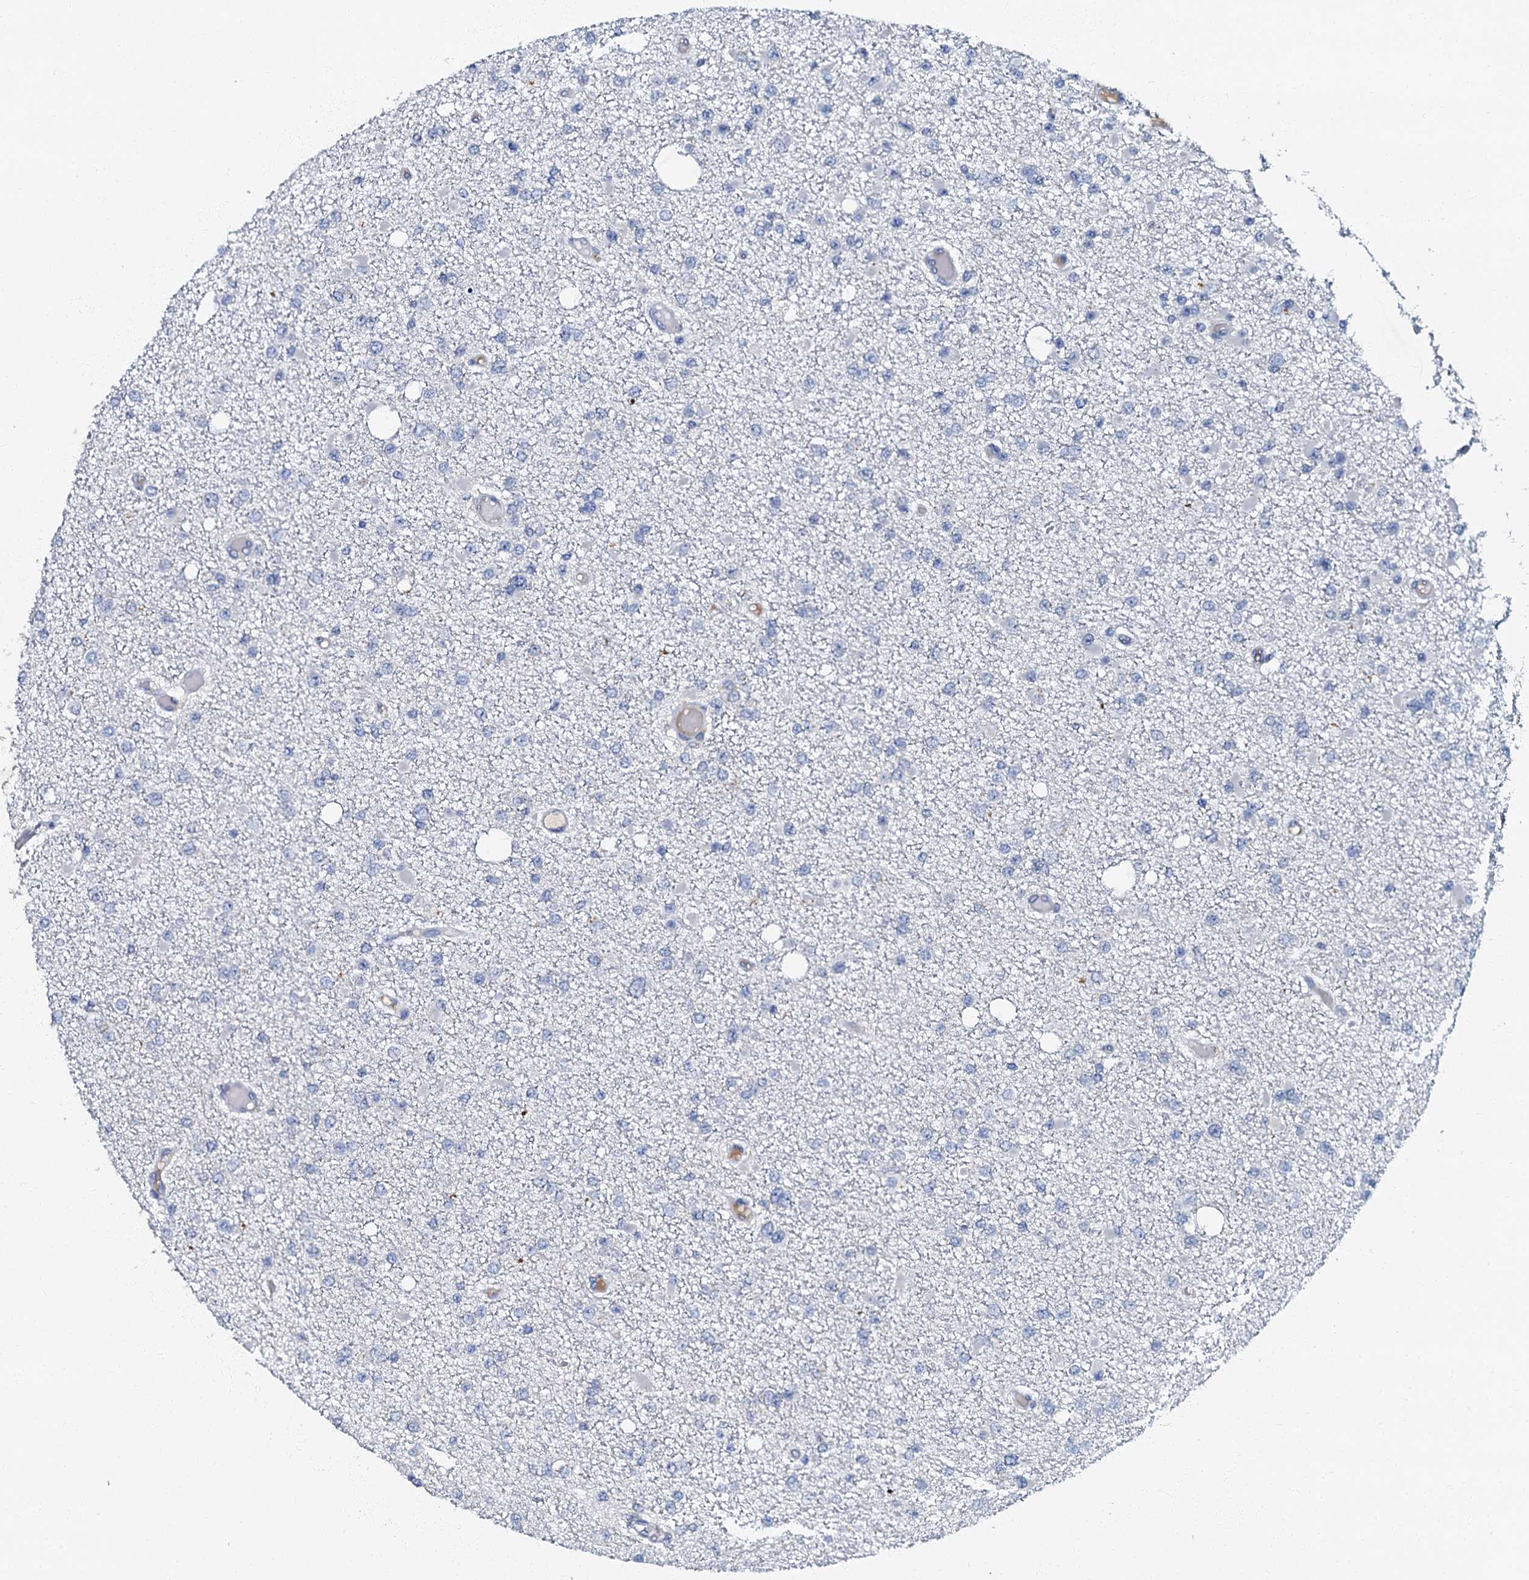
{"staining": {"intensity": "negative", "quantity": "none", "location": "none"}, "tissue": "glioma", "cell_type": "Tumor cells", "image_type": "cancer", "snomed": [{"axis": "morphology", "description": "Glioma, malignant, Low grade"}, {"axis": "topography", "description": "Brain"}], "caption": "An immunohistochemistry (IHC) photomicrograph of malignant glioma (low-grade) is shown. There is no staining in tumor cells of malignant glioma (low-grade).", "gene": "OLAH", "patient": {"sex": "female", "age": 22}}